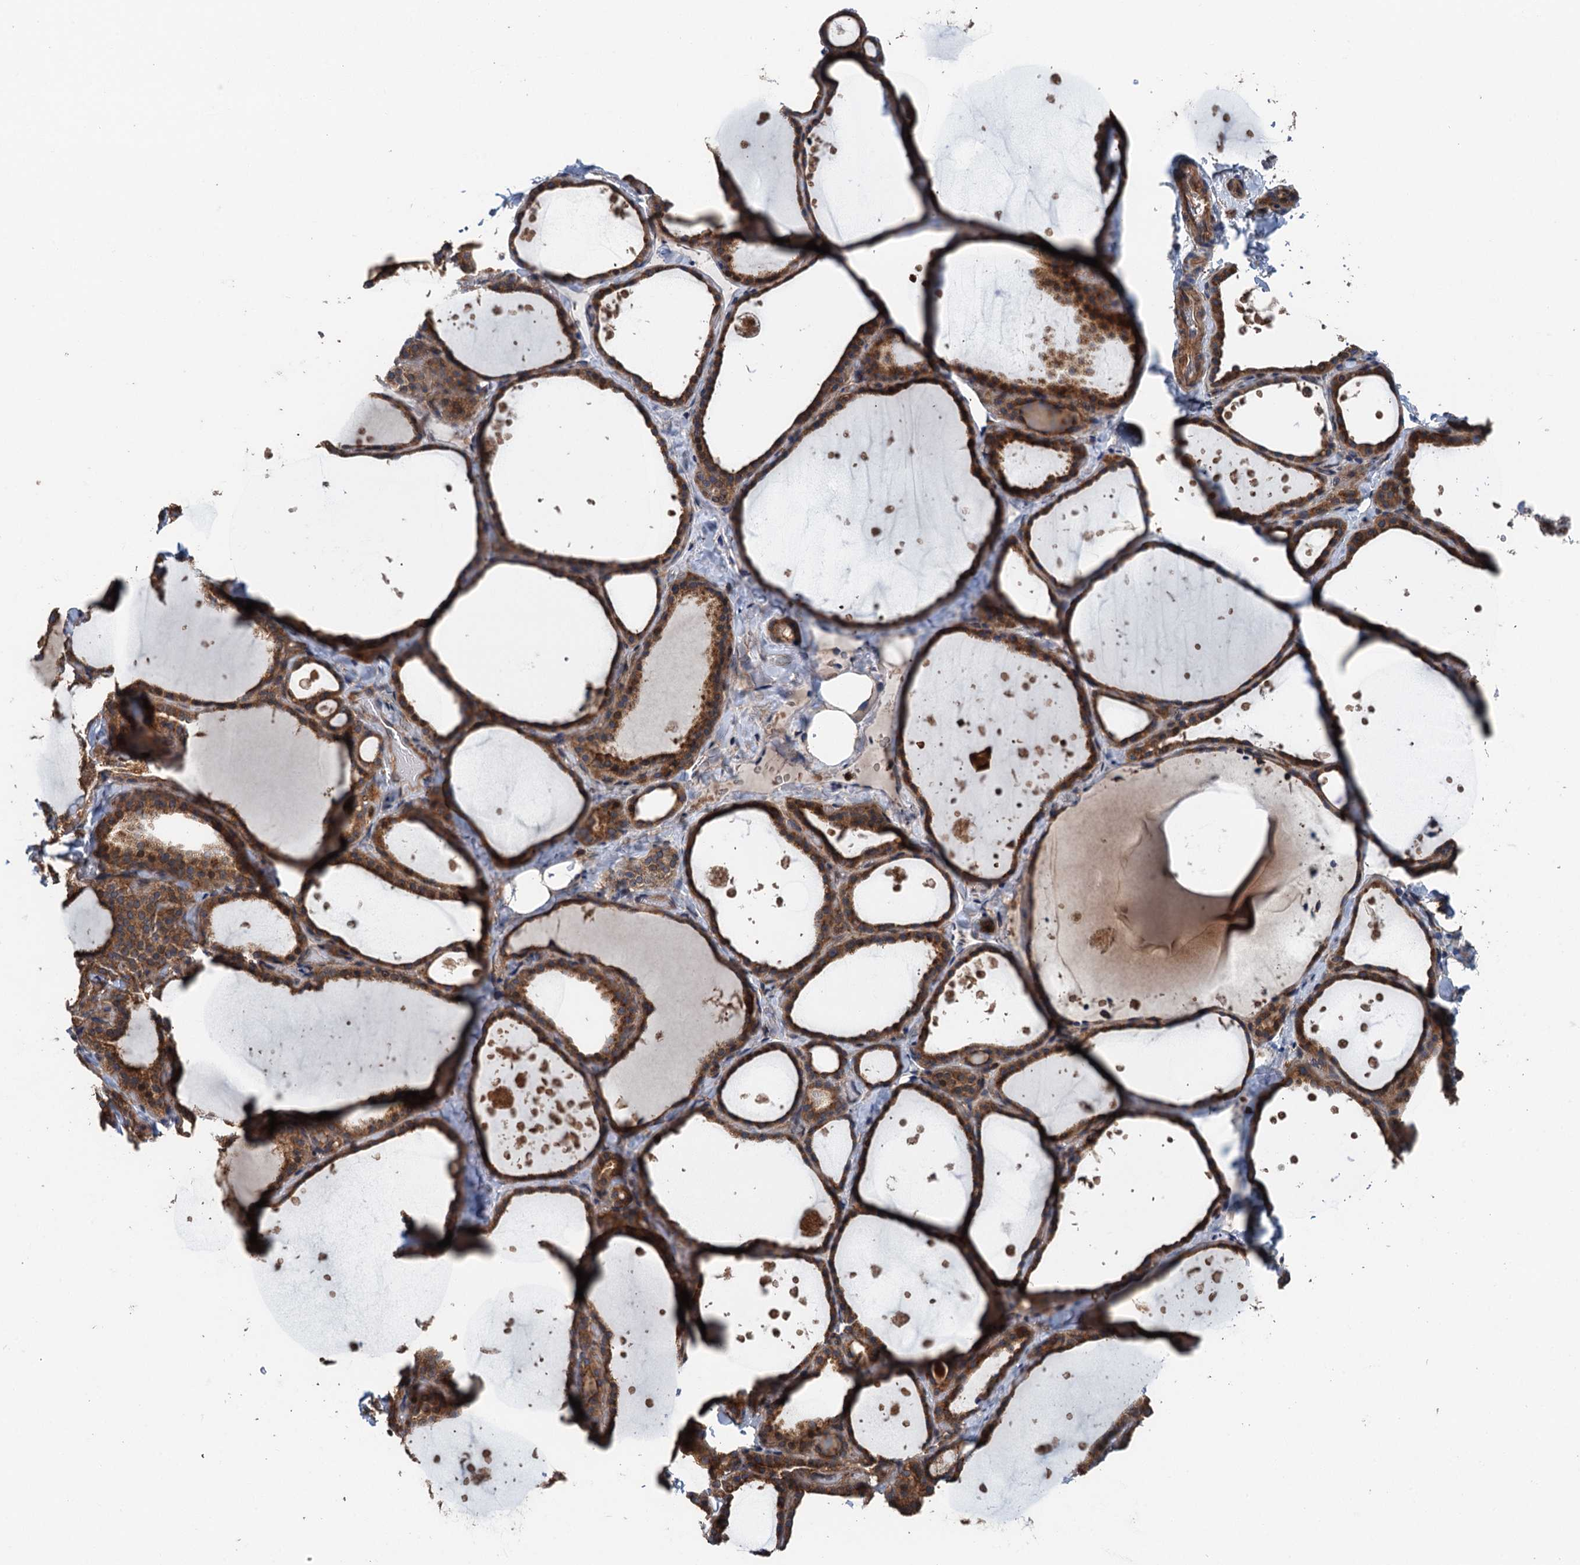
{"staining": {"intensity": "moderate", "quantity": ">75%", "location": "cytoplasmic/membranous"}, "tissue": "thyroid gland", "cell_type": "Glandular cells", "image_type": "normal", "snomed": [{"axis": "morphology", "description": "Normal tissue, NOS"}, {"axis": "topography", "description": "Thyroid gland"}], "caption": "Protein positivity by immunohistochemistry displays moderate cytoplasmic/membranous positivity in about >75% of glandular cells in benign thyroid gland.", "gene": "BORCS5", "patient": {"sex": "female", "age": 44}}